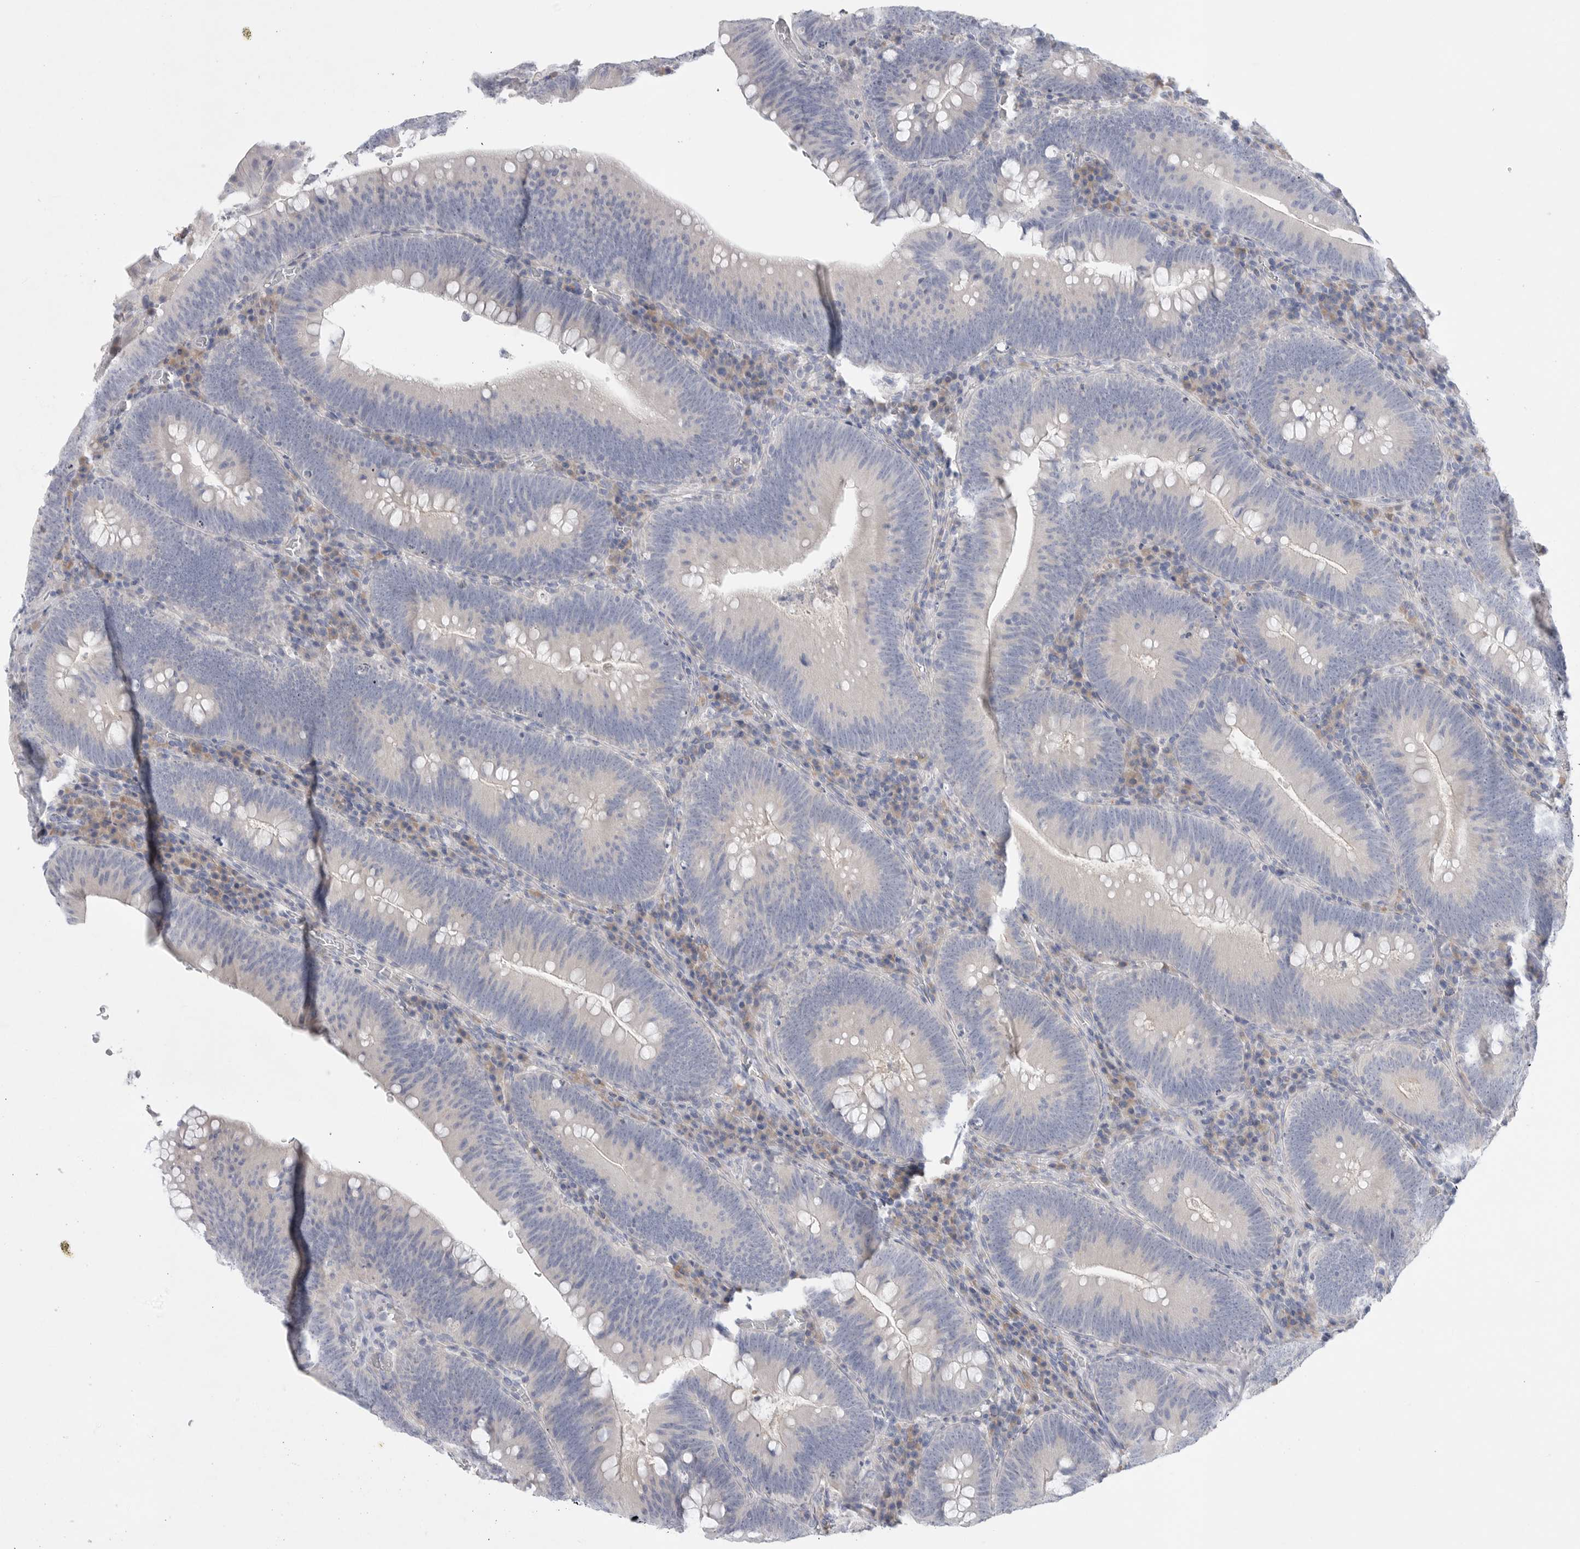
{"staining": {"intensity": "negative", "quantity": "none", "location": "none"}, "tissue": "colorectal cancer", "cell_type": "Tumor cells", "image_type": "cancer", "snomed": [{"axis": "morphology", "description": "Normal tissue, NOS"}, {"axis": "topography", "description": "Colon"}], "caption": "A histopathology image of colorectal cancer stained for a protein demonstrates no brown staining in tumor cells.", "gene": "CAMK2B", "patient": {"sex": "female", "age": 82}}